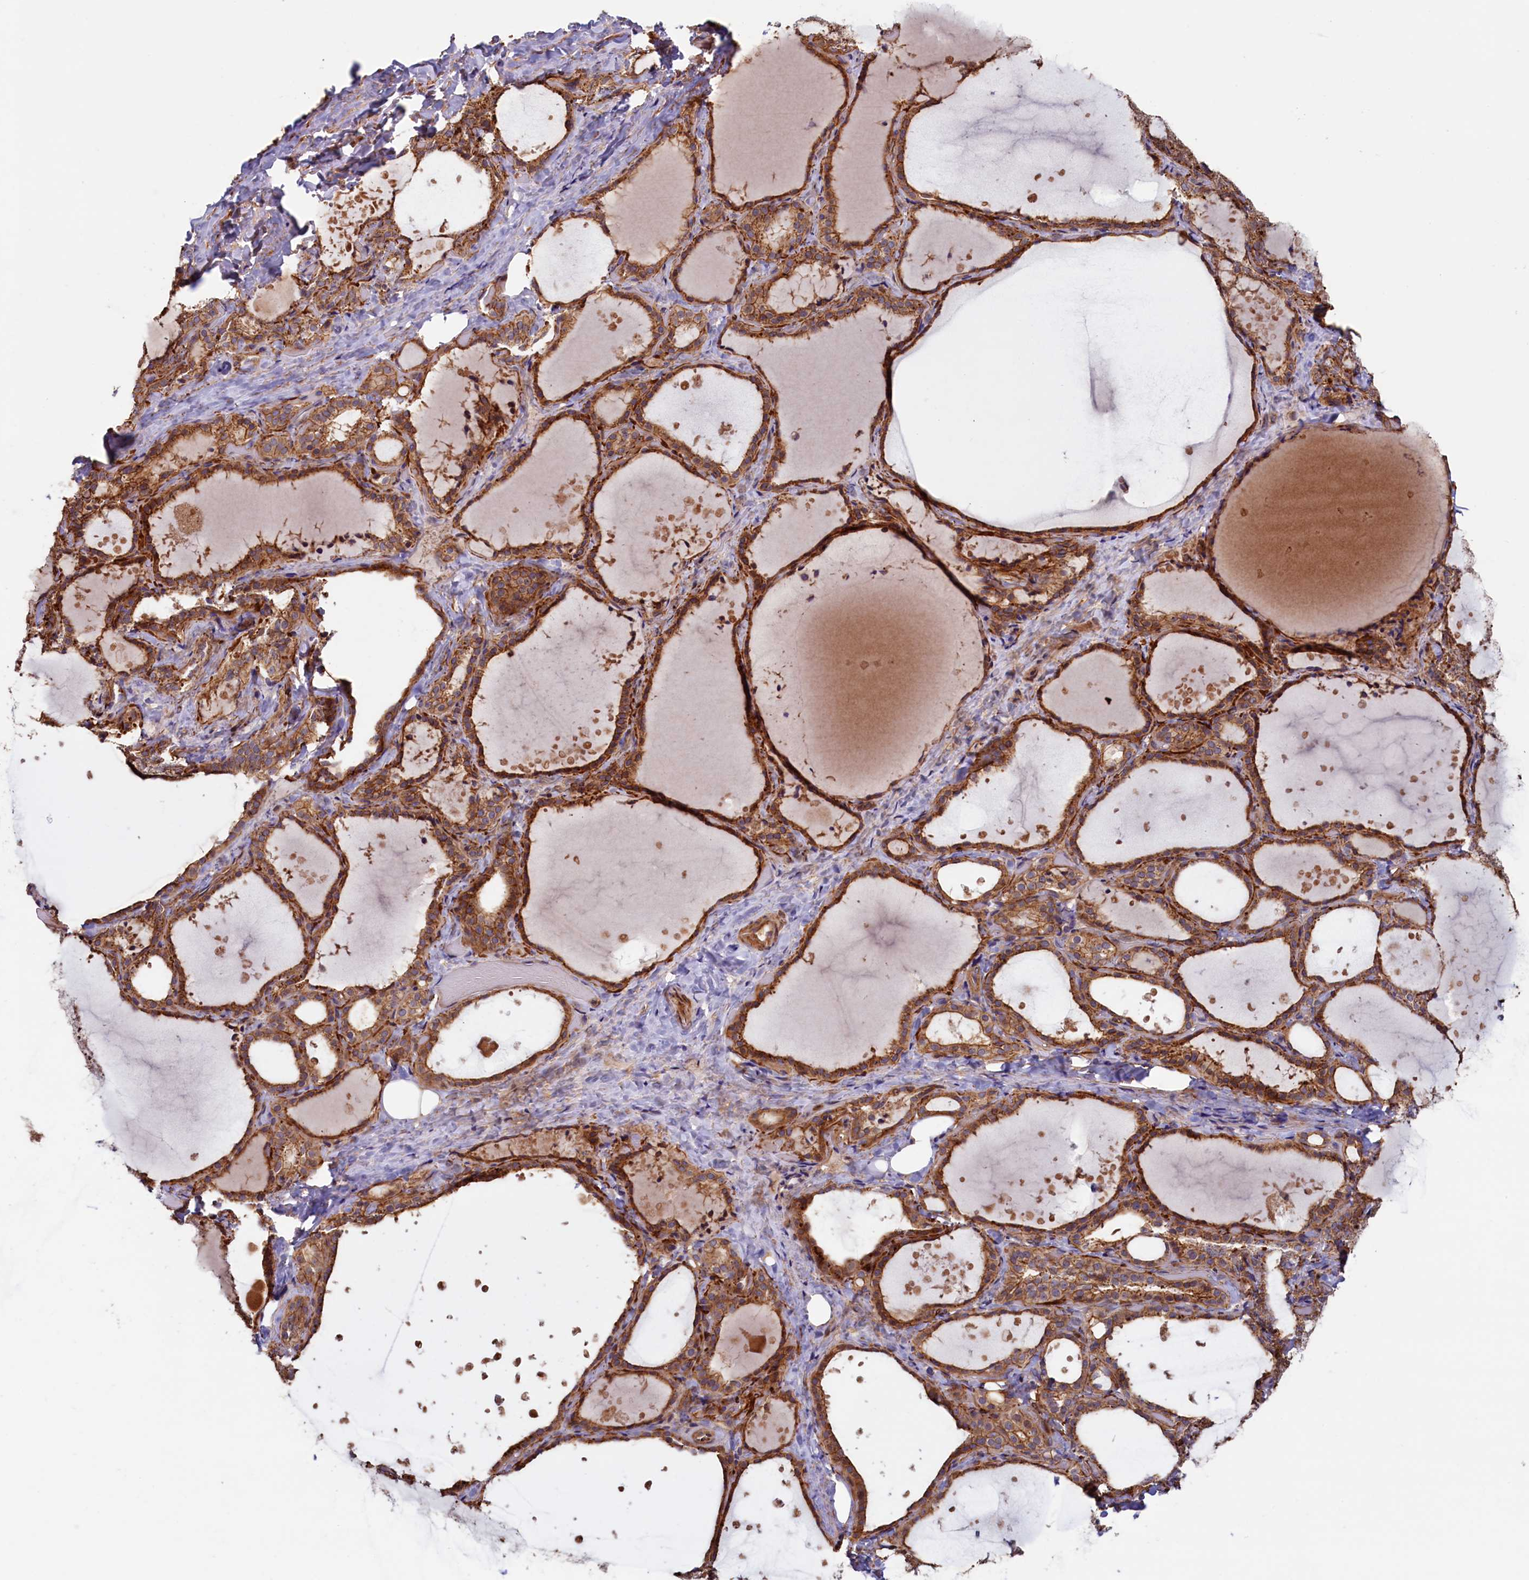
{"staining": {"intensity": "moderate", "quantity": ">75%", "location": "cytoplasmic/membranous"}, "tissue": "thyroid gland", "cell_type": "Glandular cells", "image_type": "normal", "snomed": [{"axis": "morphology", "description": "Normal tissue, NOS"}, {"axis": "topography", "description": "Thyroid gland"}], "caption": "High-power microscopy captured an immunohistochemistry histopathology image of normal thyroid gland, revealing moderate cytoplasmic/membranous positivity in about >75% of glandular cells.", "gene": "DUOXA1", "patient": {"sex": "female", "age": 44}}